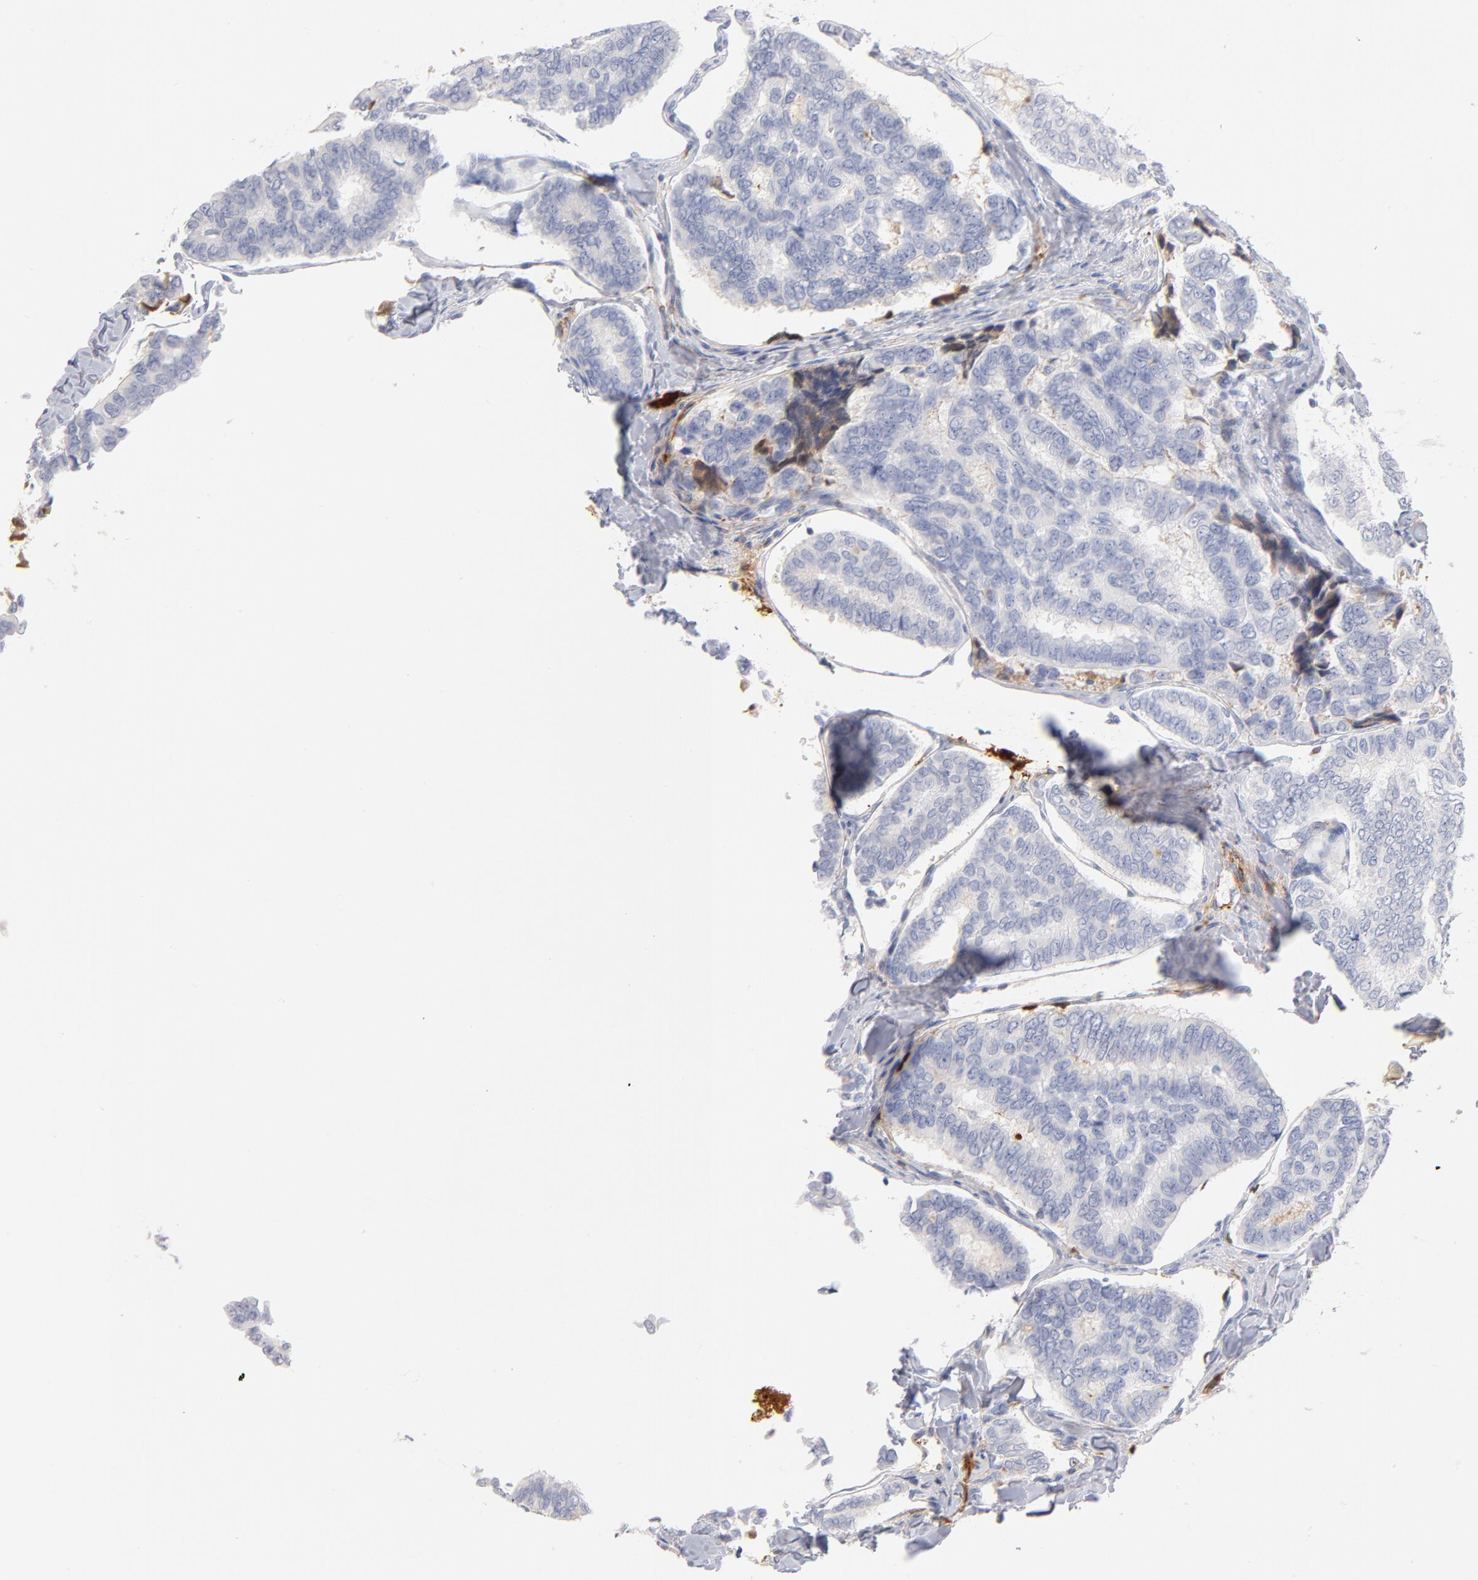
{"staining": {"intensity": "negative", "quantity": "none", "location": "none"}, "tissue": "thyroid cancer", "cell_type": "Tumor cells", "image_type": "cancer", "snomed": [{"axis": "morphology", "description": "Papillary adenocarcinoma, NOS"}, {"axis": "topography", "description": "Thyroid gland"}], "caption": "IHC of human papillary adenocarcinoma (thyroid) demonstrates no staining in tumor cells.", "gene": "PLAT", "patient": {"sex": "female", "age": 35}}